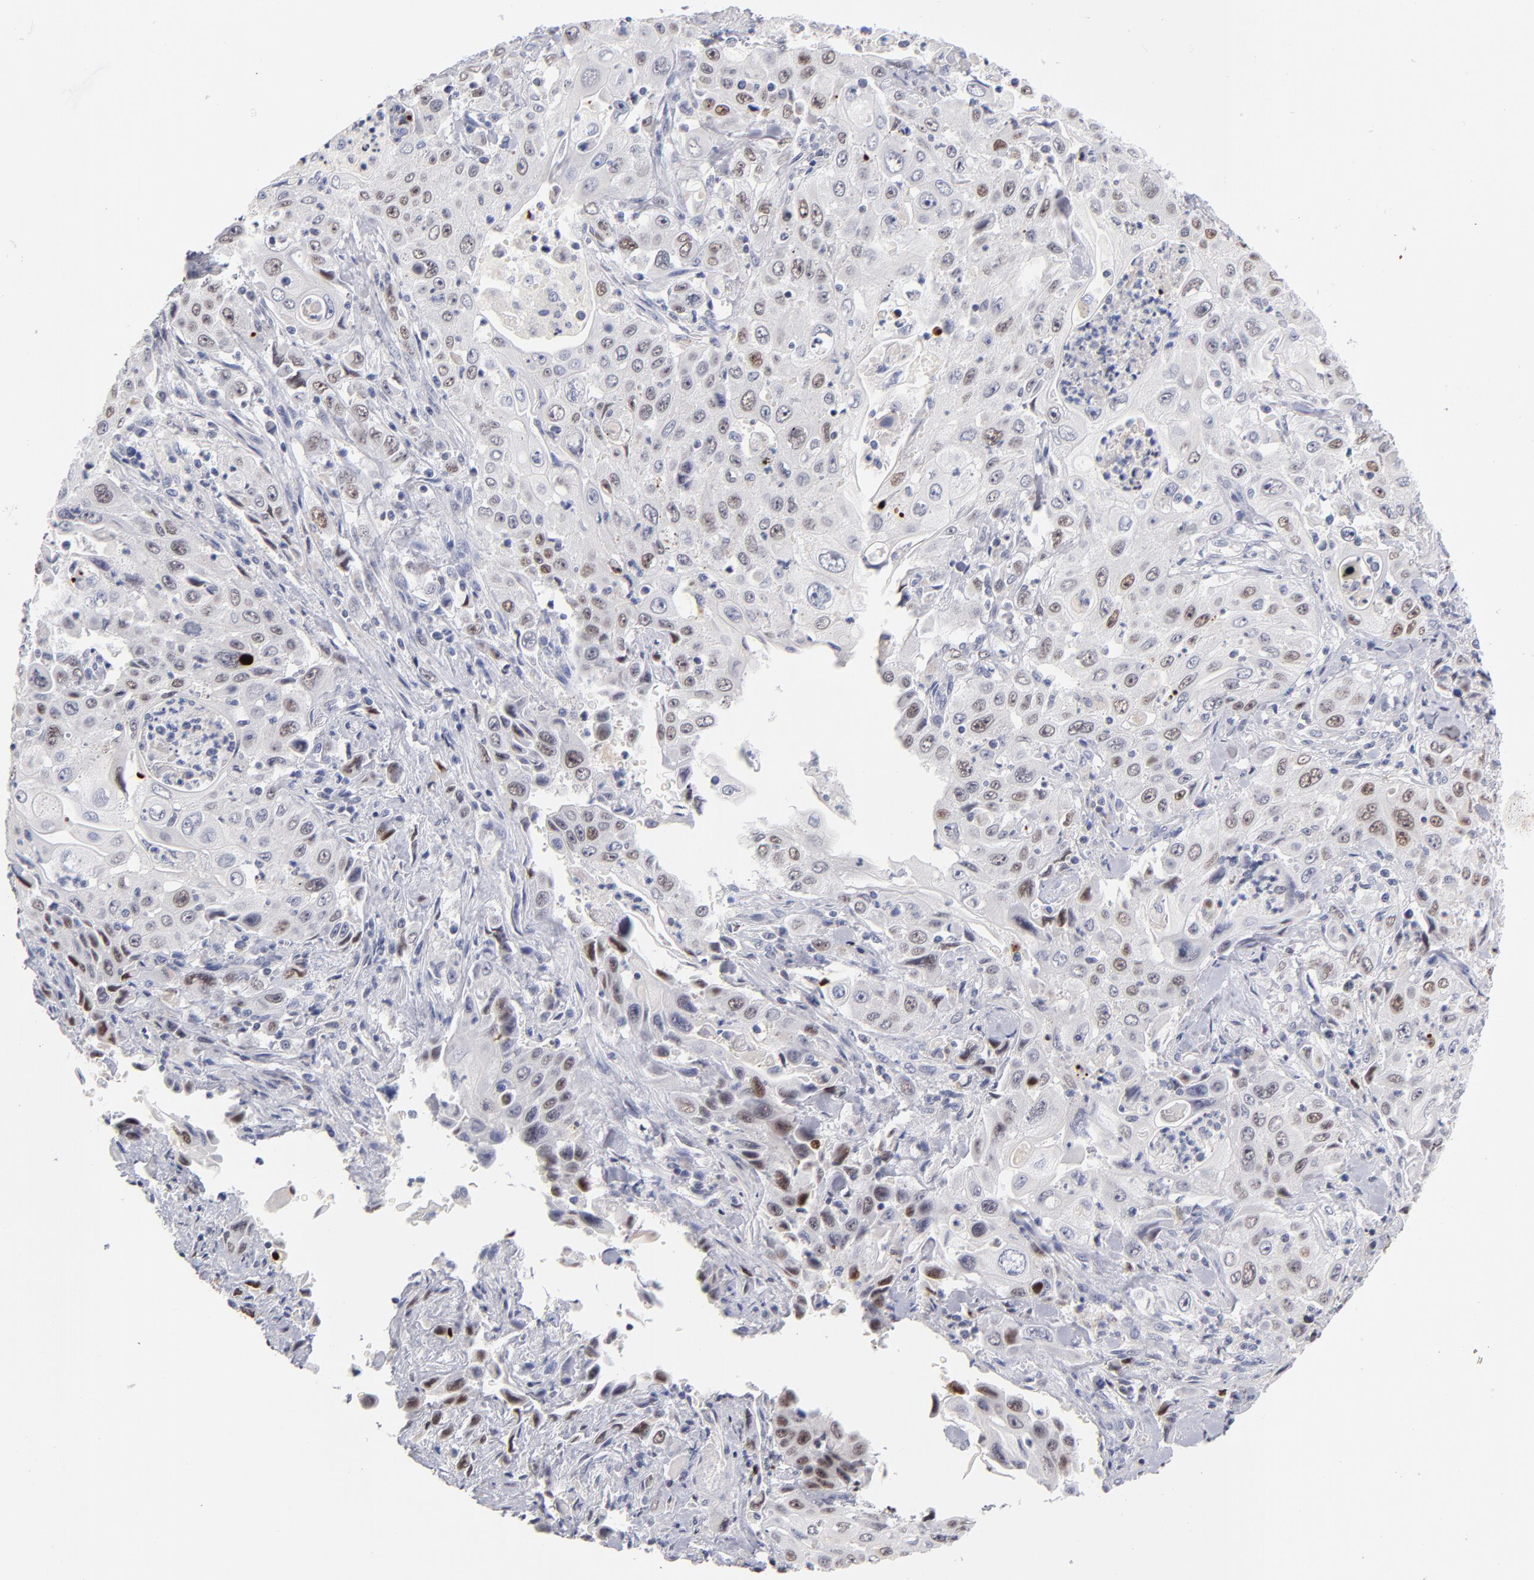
{"staining": {"intensity": "moderate", "quantity": "<25%", "location": "nuclear"}, "tissue": "pancreatic cancer", "cell_type": "Tumor cells", "image_type": "cancer", "snomed": [{"axis": "morphology", "description": "Adenocarcinoma, NOS"}, {"axis": "topography", "description": "Pancreas"}], "caption": "Protein staining of pancreatic cancer (adenocarcinoma) tissue reveals moderate nuclear expression in approximately <25% of tumor cells. Immunohistochemistry (ihc) stains the protein in brown and the nuclei are stained blue.", "gene": "PARP1", "patient": {"sex": "male", "age": 70}}